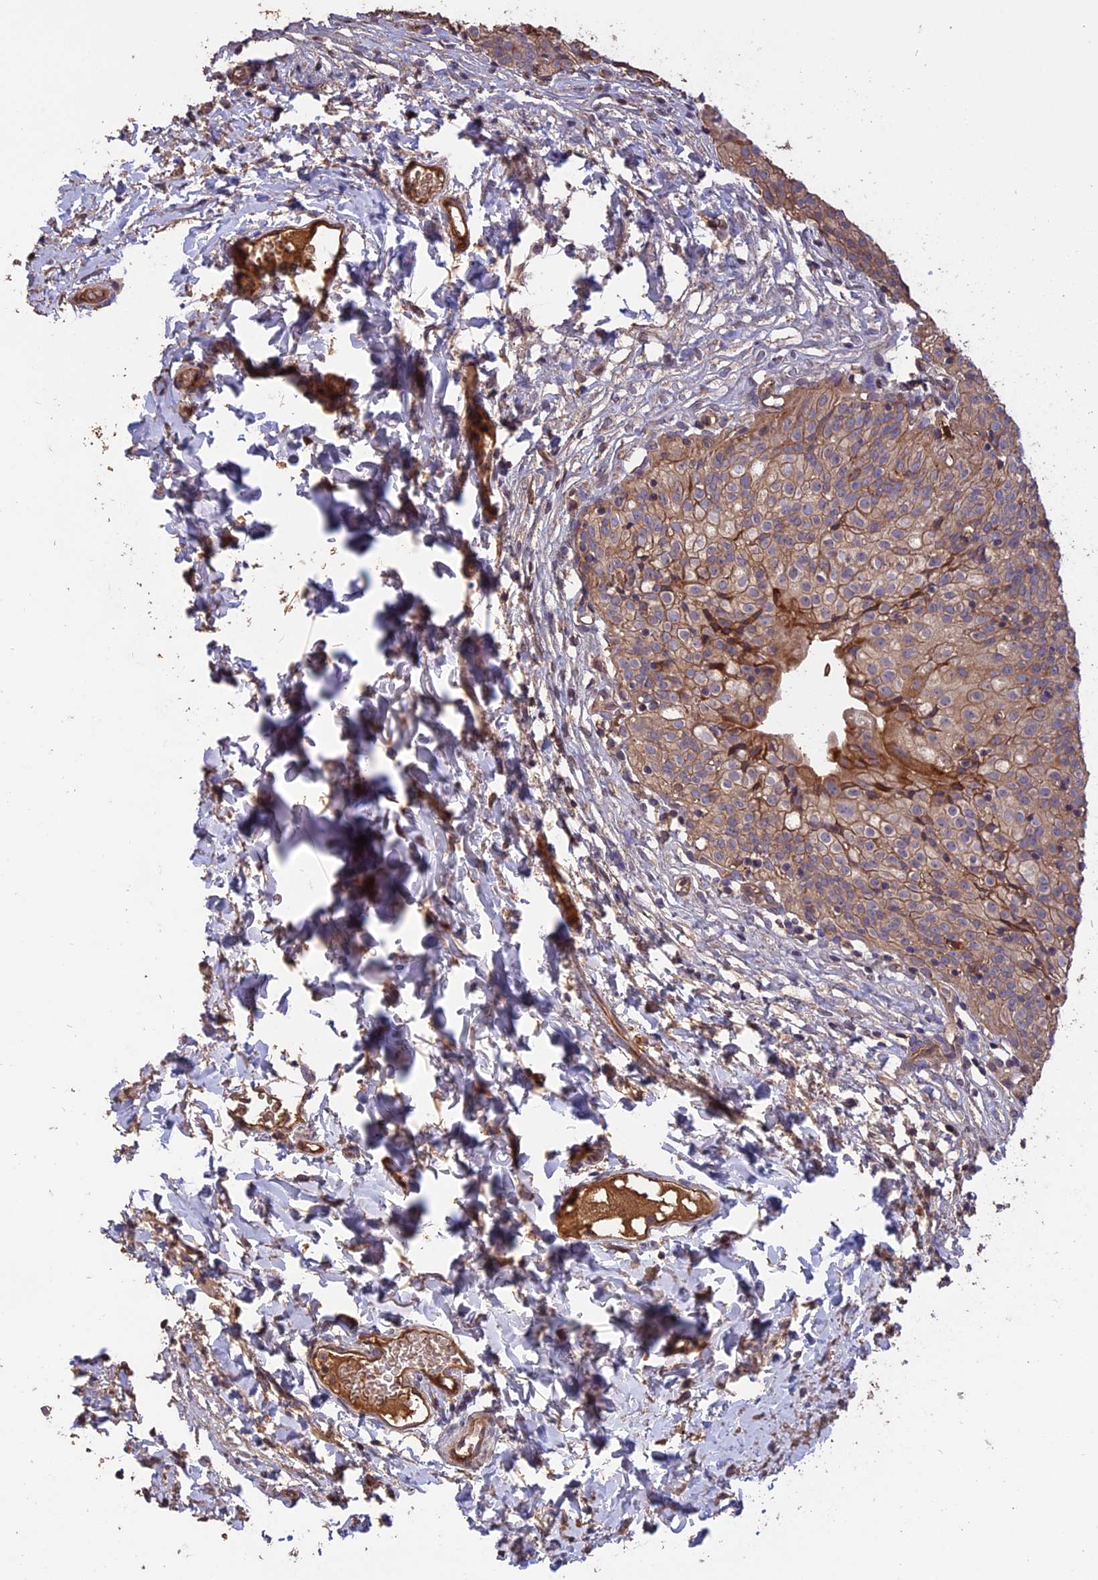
{"staining": {"intensity": "moderate", "quantity": "<25%", "location": "cytoplasmic/membranous"}, "tissue": "urinary bladder", "cell_type": "Urothelial cells", "image_type": "normal", "snomed": [{"axis": "morphology", "description": "Normal tissue, NOS"}, {"axis": "topography", "description": "Urinary bladder"}], "caption": "A high-resolution histopathology image shows immunohistochemistry (IHC) staining of benign urinary bladder, which demonstrates moderate cytoplasmic/membranous expression in approximately <25% of urothelial cells.", "gene": "RASAL1", "patient": {"sex": "male", "age": 55}}